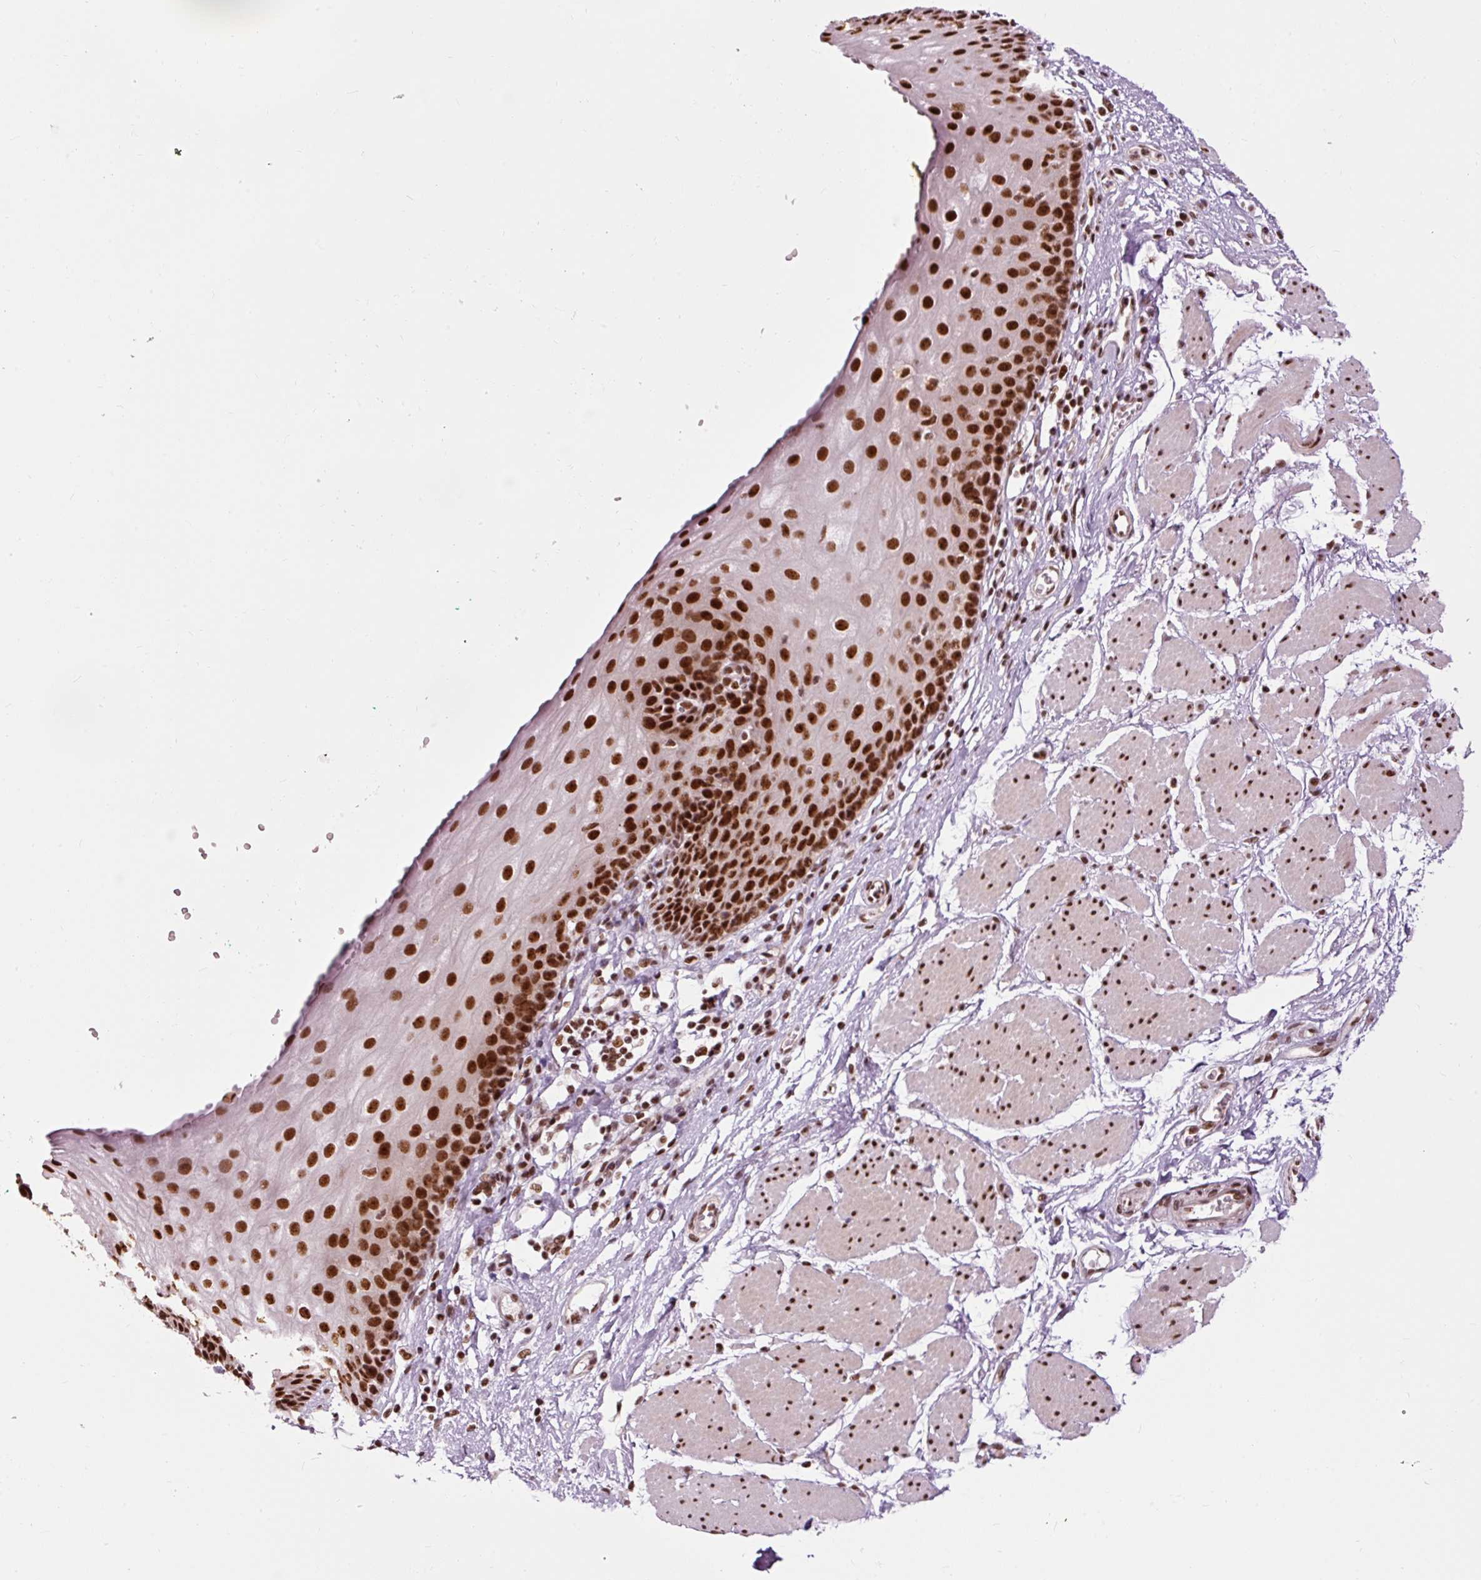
{"staining": {"intensity": "strong", "quantity": ">75%", "location": "nuclear"}, "tissue": "esophagus", "cell_type": "Squamous epithelial cells", "image_type": "normal", "snomed": [{"axis": "morphology", "description": "Normal tissue, NOS"}, {"axis": "topography", "description": "Esophagus"}], "caption": "The photomicrograph reveals staining of unremarkable esophagus, revealing strong nuclear protein expression (brown color) within squamous epithelial cells. (DAB (3,3'-diaminobenzidine) = brown stain, brightfield microscopy at high magnification).", "gene": "ZBTB44", "patient": {"sex": "male", "age": 69}}